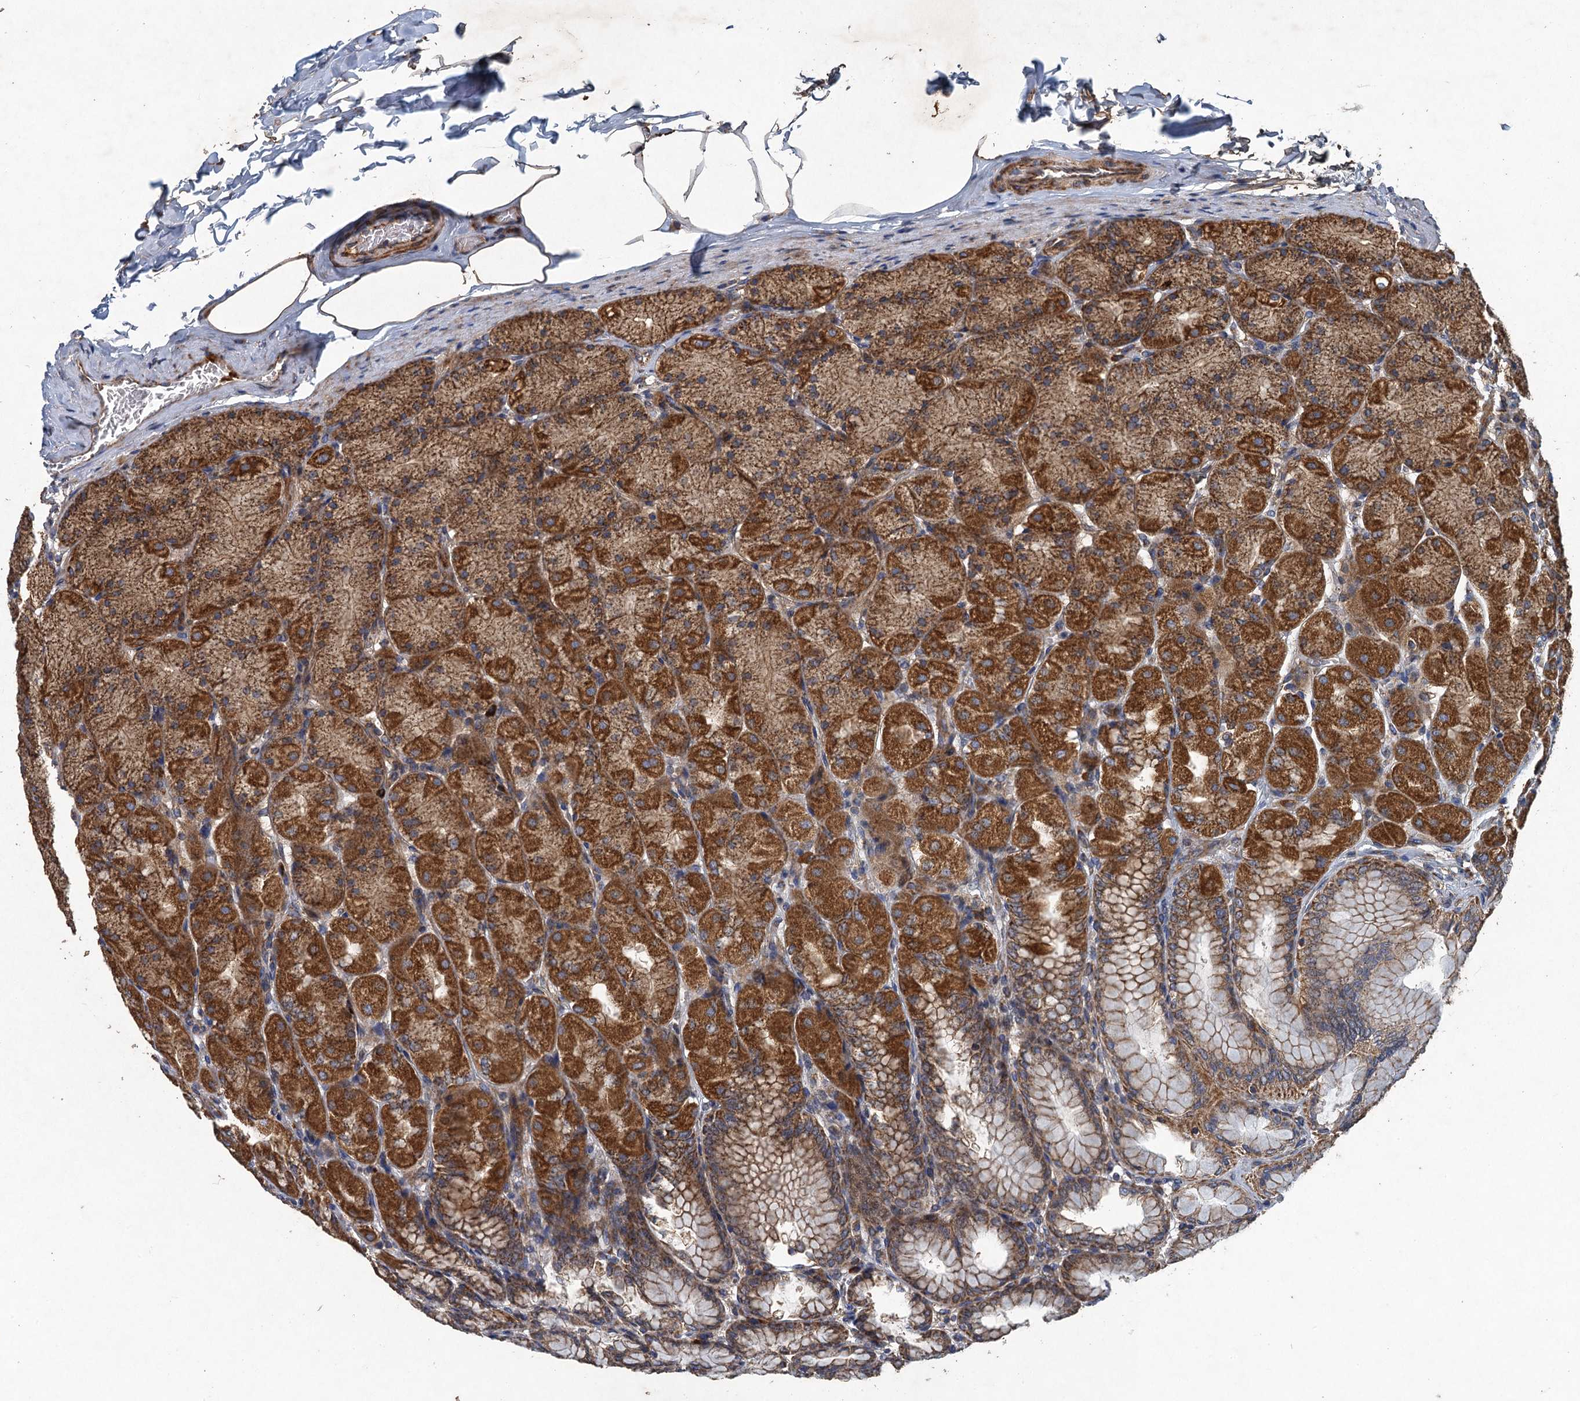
{"staining": {"intensity": "strong", "quantity": ">75%", "location": "cytoplasmic/membranous"}, "tissue": "stomach", "cell_type": "Glandular cells", "image_type": "normal", "snomed": [{"axis": "morphology", "description": "Normal tissue, NOS"}, {"axis": "topography", "description": "Stomach, upper"}], "caption": "IHC staining of unremarkable stomach, which shows high levels of strong cytoplasmic/membranous staining in about >75% of glandular cells indicating strong cytoplasmic/membranous protein positivity. The staining was performed using DAB (3,3'-diaminobenzidine) (brown) for protein detection and nuclei were counterstained in hematoxylin (blue).", "gene": "BCS1L", "patient": {"sex": "female", "age": 56}}